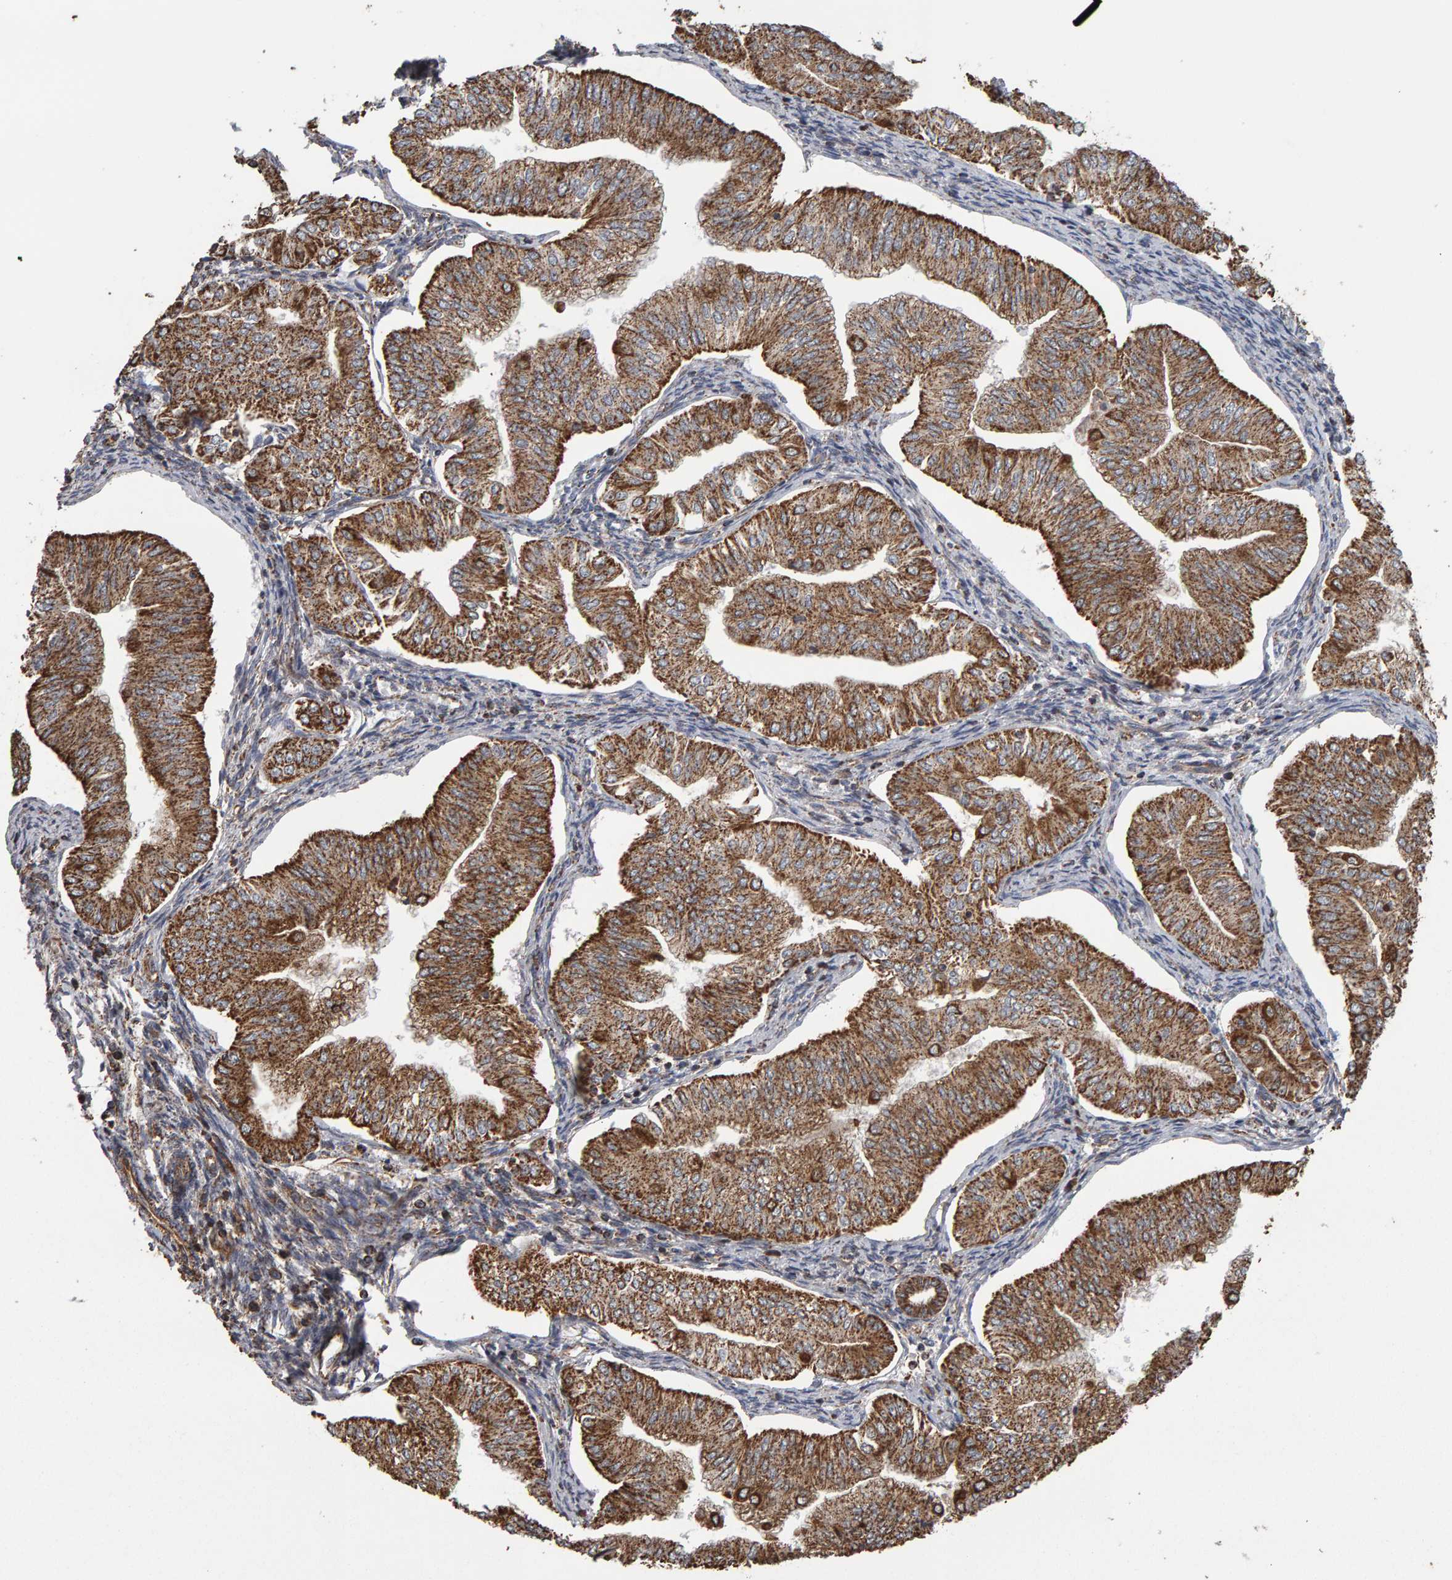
{"staining": {"intensity": "moderate", "quantity": ">75%", "location": "cytoplasmic/membranous"}, "tissue": "endometrial cancer", "cell_type": "Tumor cells", "image_type": "cancer", "snomed": [{"axis": "morphology", "description": "Normal tissue, NOS"}, {"axis": "morphology", "description": "Adenocarcinoma, NOS"}, {"axis": "topography", "description": "Endometrium"}], "caption": "This image reveals endometrial adenocarcinoma stained with IHC to label a protein in brown. The cytoplasmic/membranous of tumor cells show moderate positivity for the protein. Nuclei are counter-stained blue.", "gene": "TOM1L1", "patient": {"sex": "female", "age": 53}}